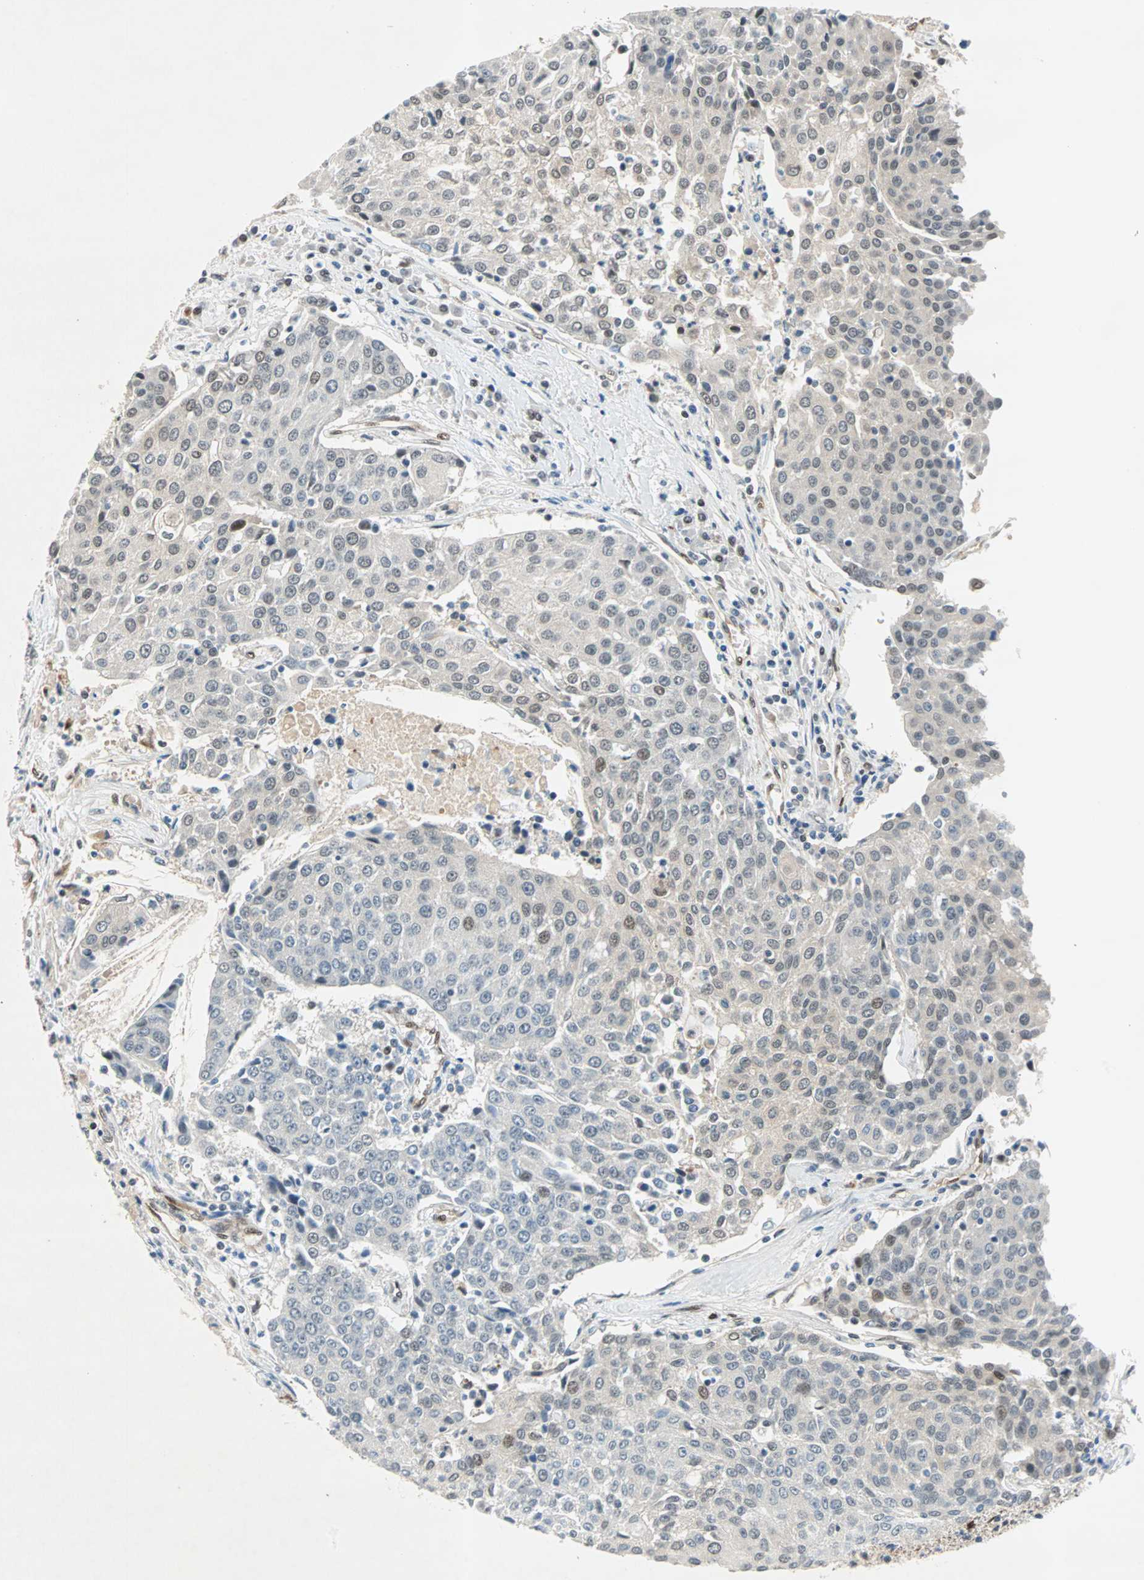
{"staining": {"intensity": "weak", "quantity": "<25%", "location": "cytoplasmic/membranous,nuclear"}, "tissue": "urothelial cancer", "cell_type": "Tumor cells", "image_type": "cancer", "snomed": [{"axis": "morphology", "description": "Urothelial carcinoma, High grade"}, {"axis": "topography", "description": "Urinary bladder"}], "caption": "Immunohistochemistry image of neoplastic tissue: high-grade urothelial carcinoma stained with DAB (3,3'-diaminobenzidine) exhibits no significant protein expression in tumor cells. (DAB immunohistochemistry (IHC) visualized using brightfield microscopy, high magnification).", "gene": "WWTR1", "patient": {"sex": "female", "age": 85}}